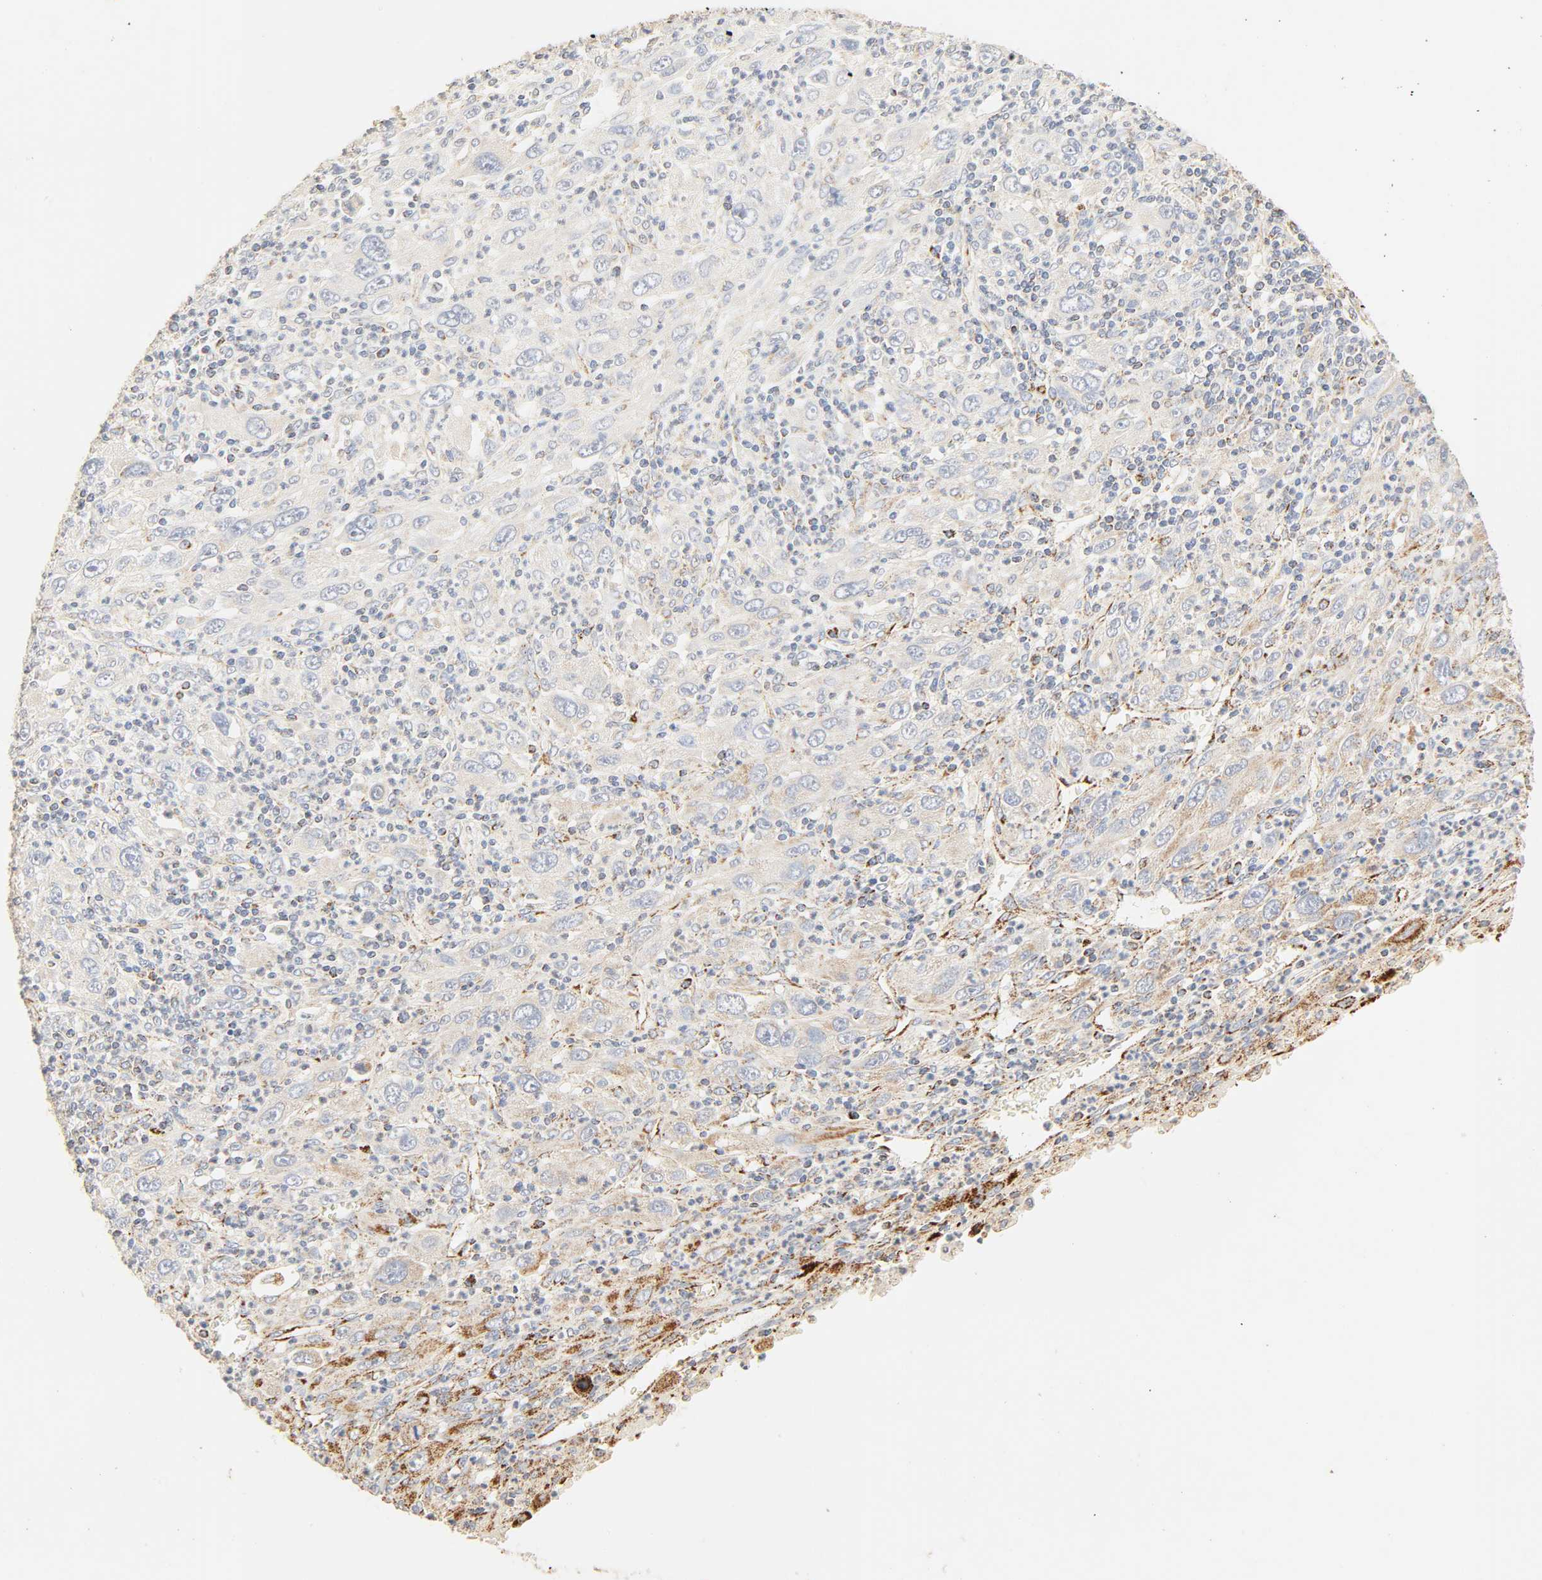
{"staining": {"intensity": "weak", "quantity": "25%-75%", "location": "cytoplasmic/membranous"}, "tissue": "melanoma", "cell_type": "Tumor cells", "image_type": "cancer", "snomed": [{"axis": "morphology", "description": "Malignant melanoma, Metastatic site"}, {"axis": "topography", "description": "Skin"}], "caption": "Immunohistochemical staining of malignant melanoma (metastatic site) shows weak cytoplasmic/membranous protein staining in approximately 25%-75% of tumor cells.", "gene": "ACAT1", "patient": {"sex": "female", "age": 56}}